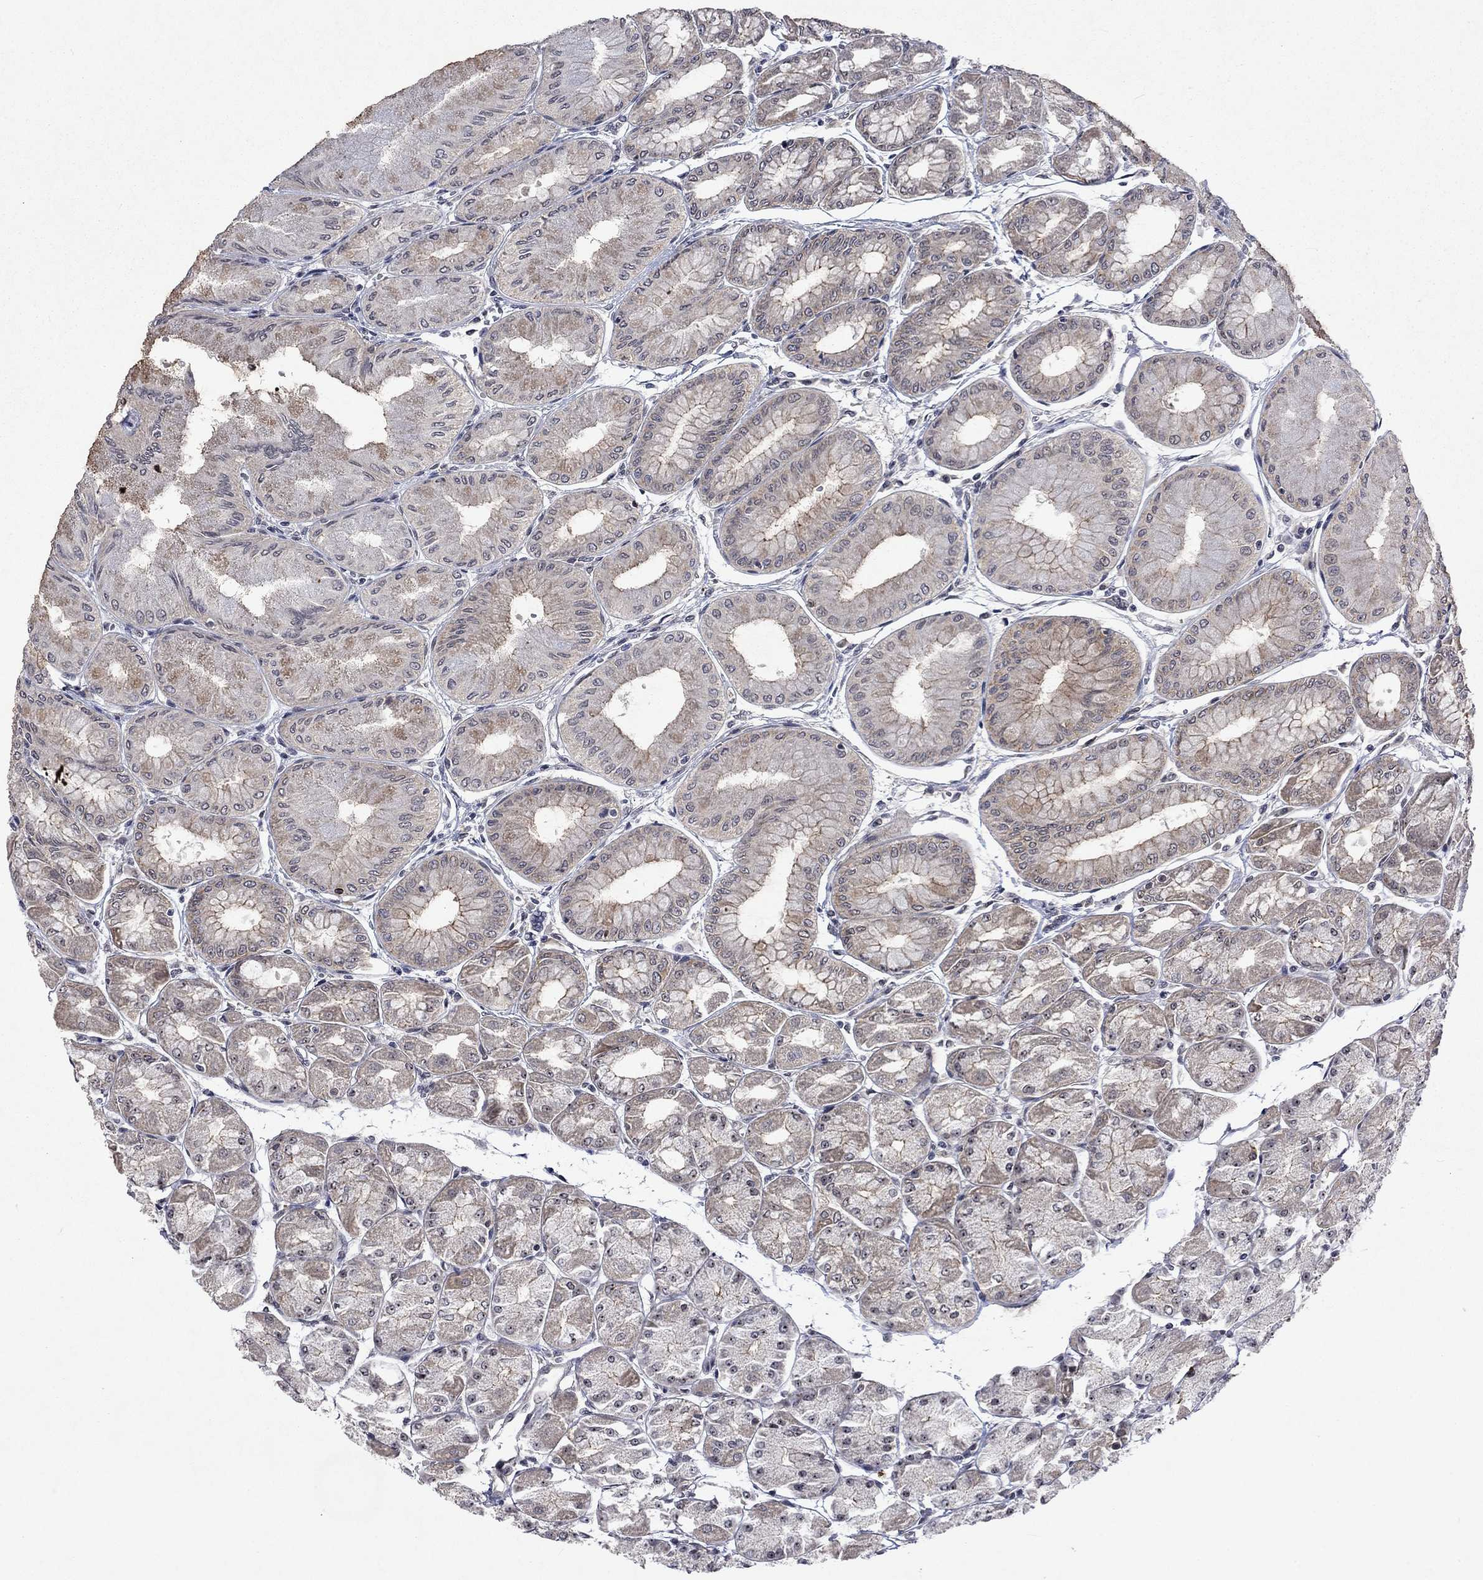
{"staining": {"intensity": "moderate", "quantity": "25%-75%", "location": "cytoplasmic/membranous"}, "tissue": "stomach", "cell_type": "Glandular cells", "image_type": "normal", "snomed": [{"axis": "morphology", "description": "Normal tissue, NOS"}, {"axis": "topography", "description": "Stomach, upper"}], "caption": "IHC photomicrograph of benign human stomach stained for a protein (brown), which exhibits medium levels of moderate cytoplasmic/membranous staining in approximately 25%-75% of glandular cells.", "gene": "PPP1R9A", "patient": {"sex": "male", "age": 60}}